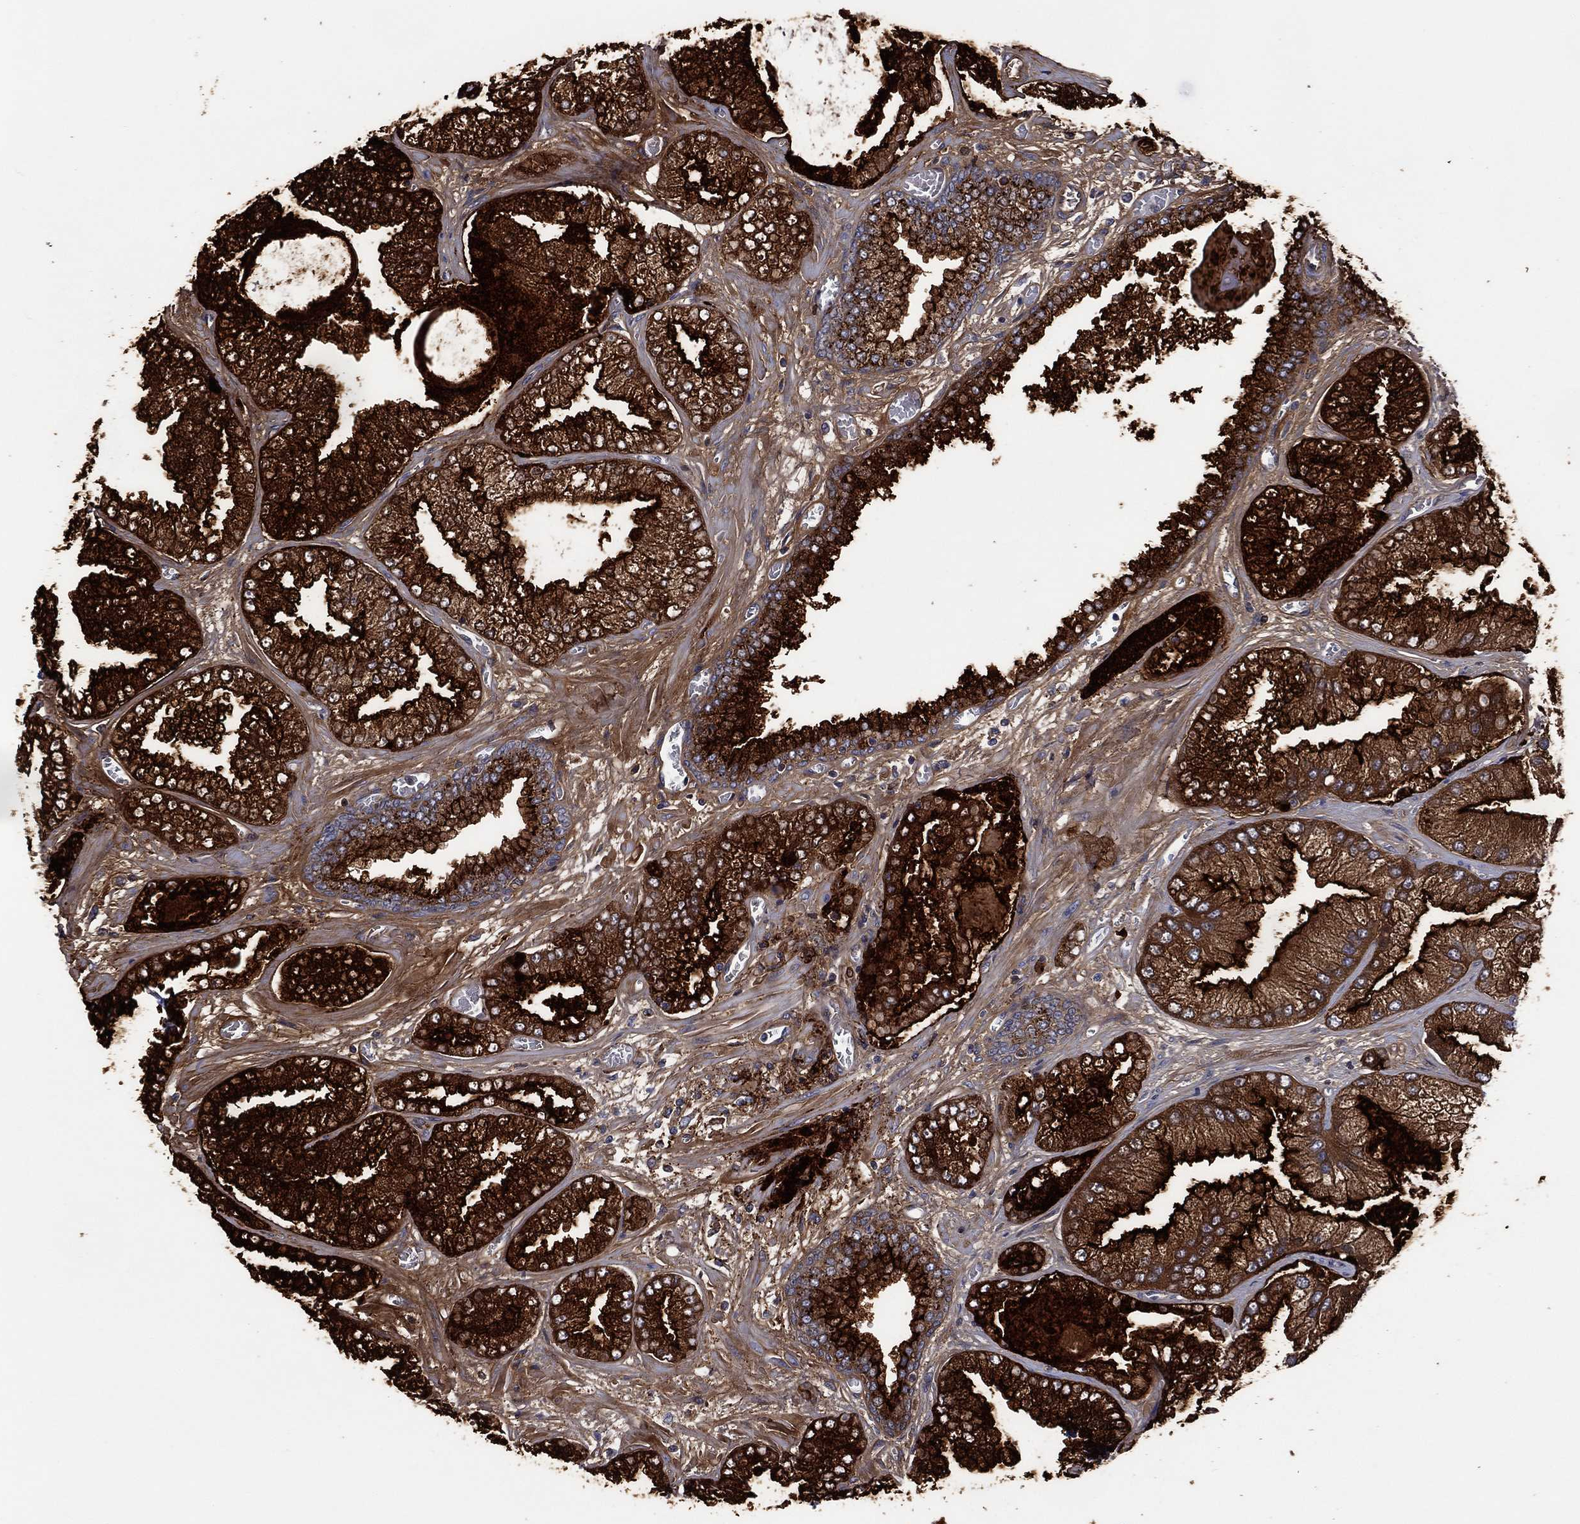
{"staining": {"intensity": "strong", "quantity": "25%-75%", "location": "cytoplasmic/membranous"}, "tissue": "prostate cancer", "cell_type": "Tumor cells", "image_type": "cancer", "snomed": [{"axis": "morphology", "description": "Adenocarcinoma, Low grade"}, {"axis": "topography", "description": "Prostate"}], "caption": "Brown immunohistochemical staining in prostate cancer shows strong cytoplasmic/membranous positivity in approximately 25%-75% of tumor cells.", "gene": "DPP4", "patient": {"sex": "male", "age": 57}}